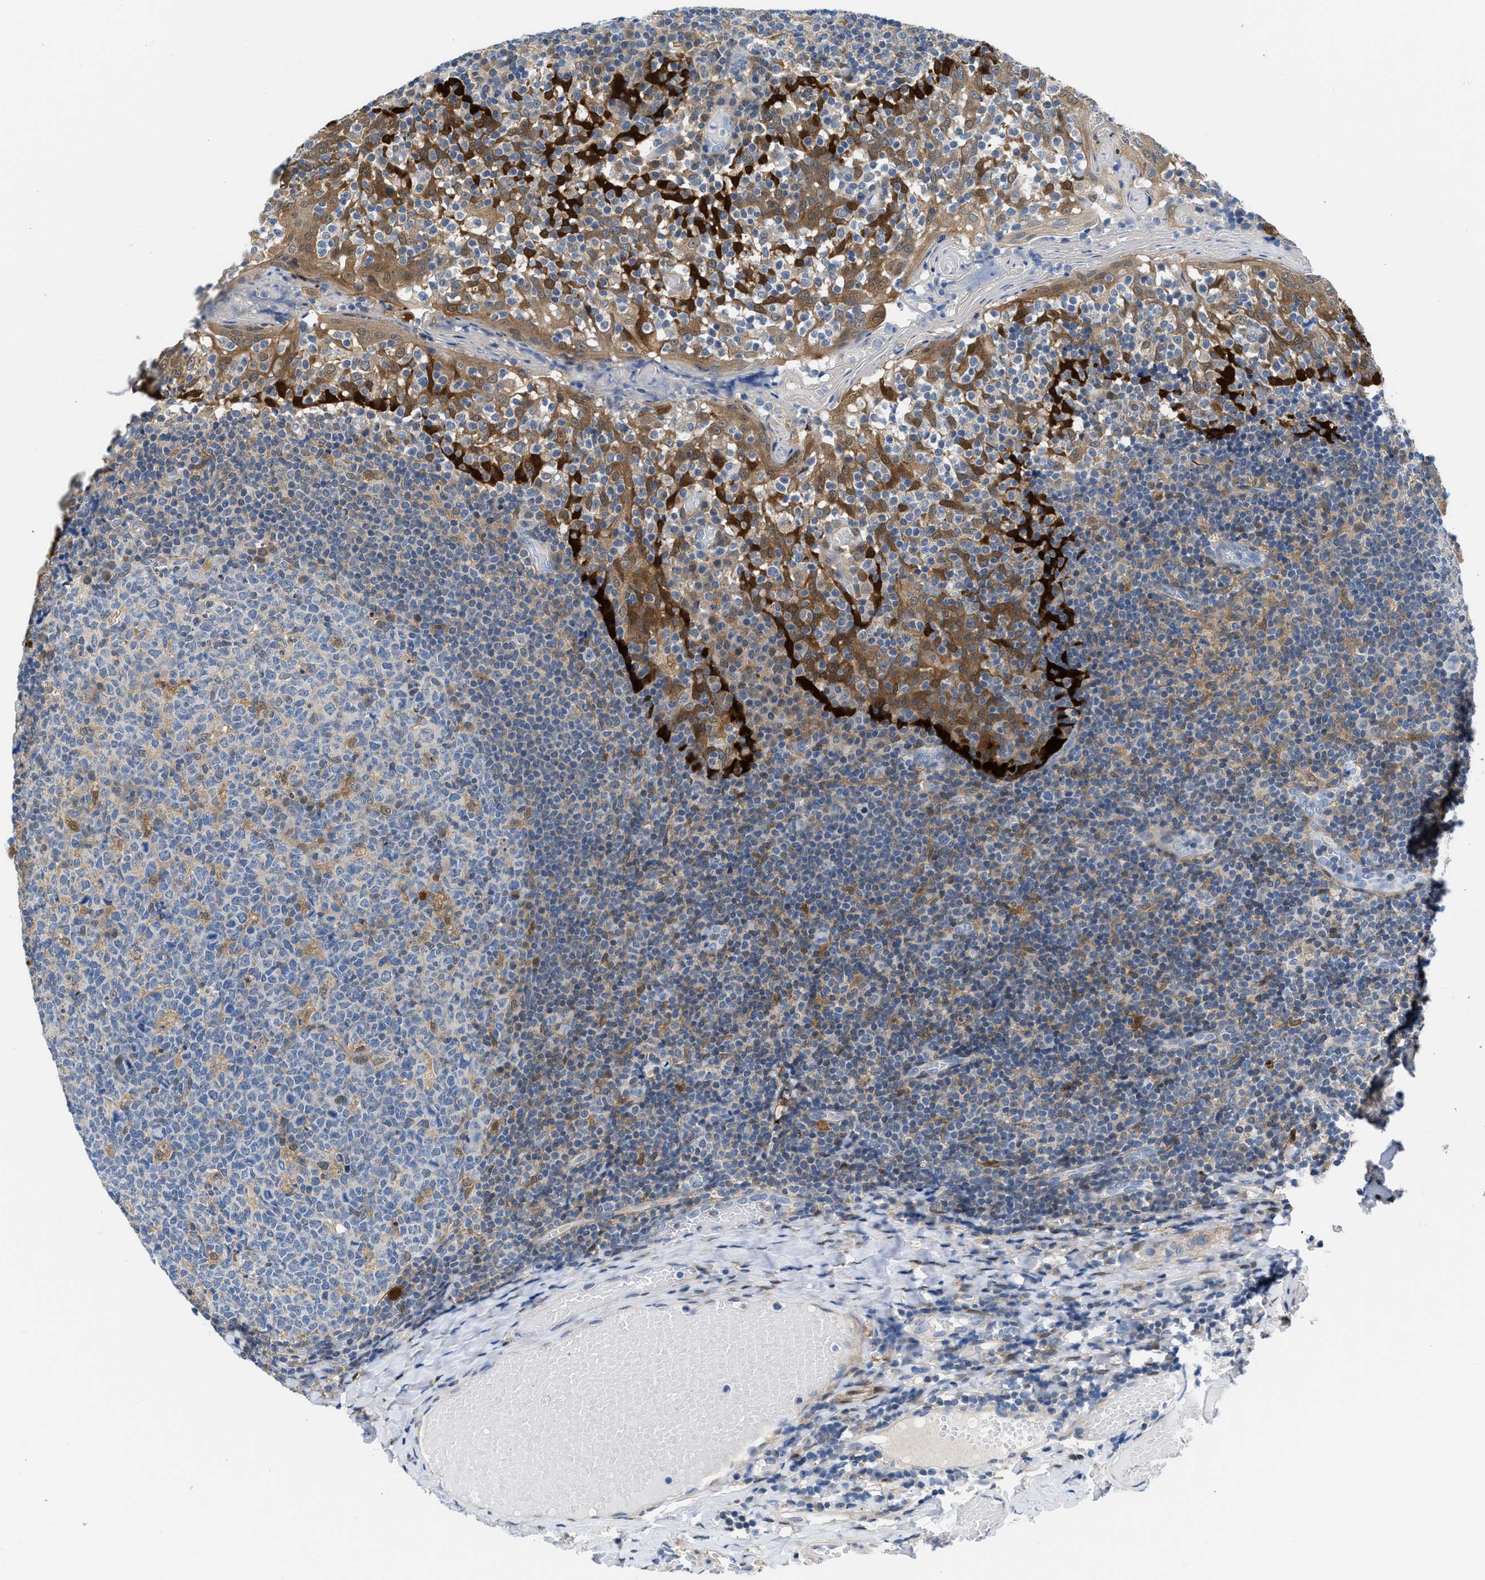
{"staining": {"intensity": "weak", "quantity": "<25%", "location": "cytoplasmic/membranous,nuclear"}, "tissue": "tonsil", "cell_type": "Germinal center cells", "image_type": "normal", "snomed": [{"axis": "morphology", "description": "Normal tissue, NOS"}, {"axis": "topography", "description": "Tonsil"}], "caption": "IHC of benign tonsil exhibits no staining in germinal center cells.", "gene": "CBR1", "patient": {"sex": "female", "age": 19}}